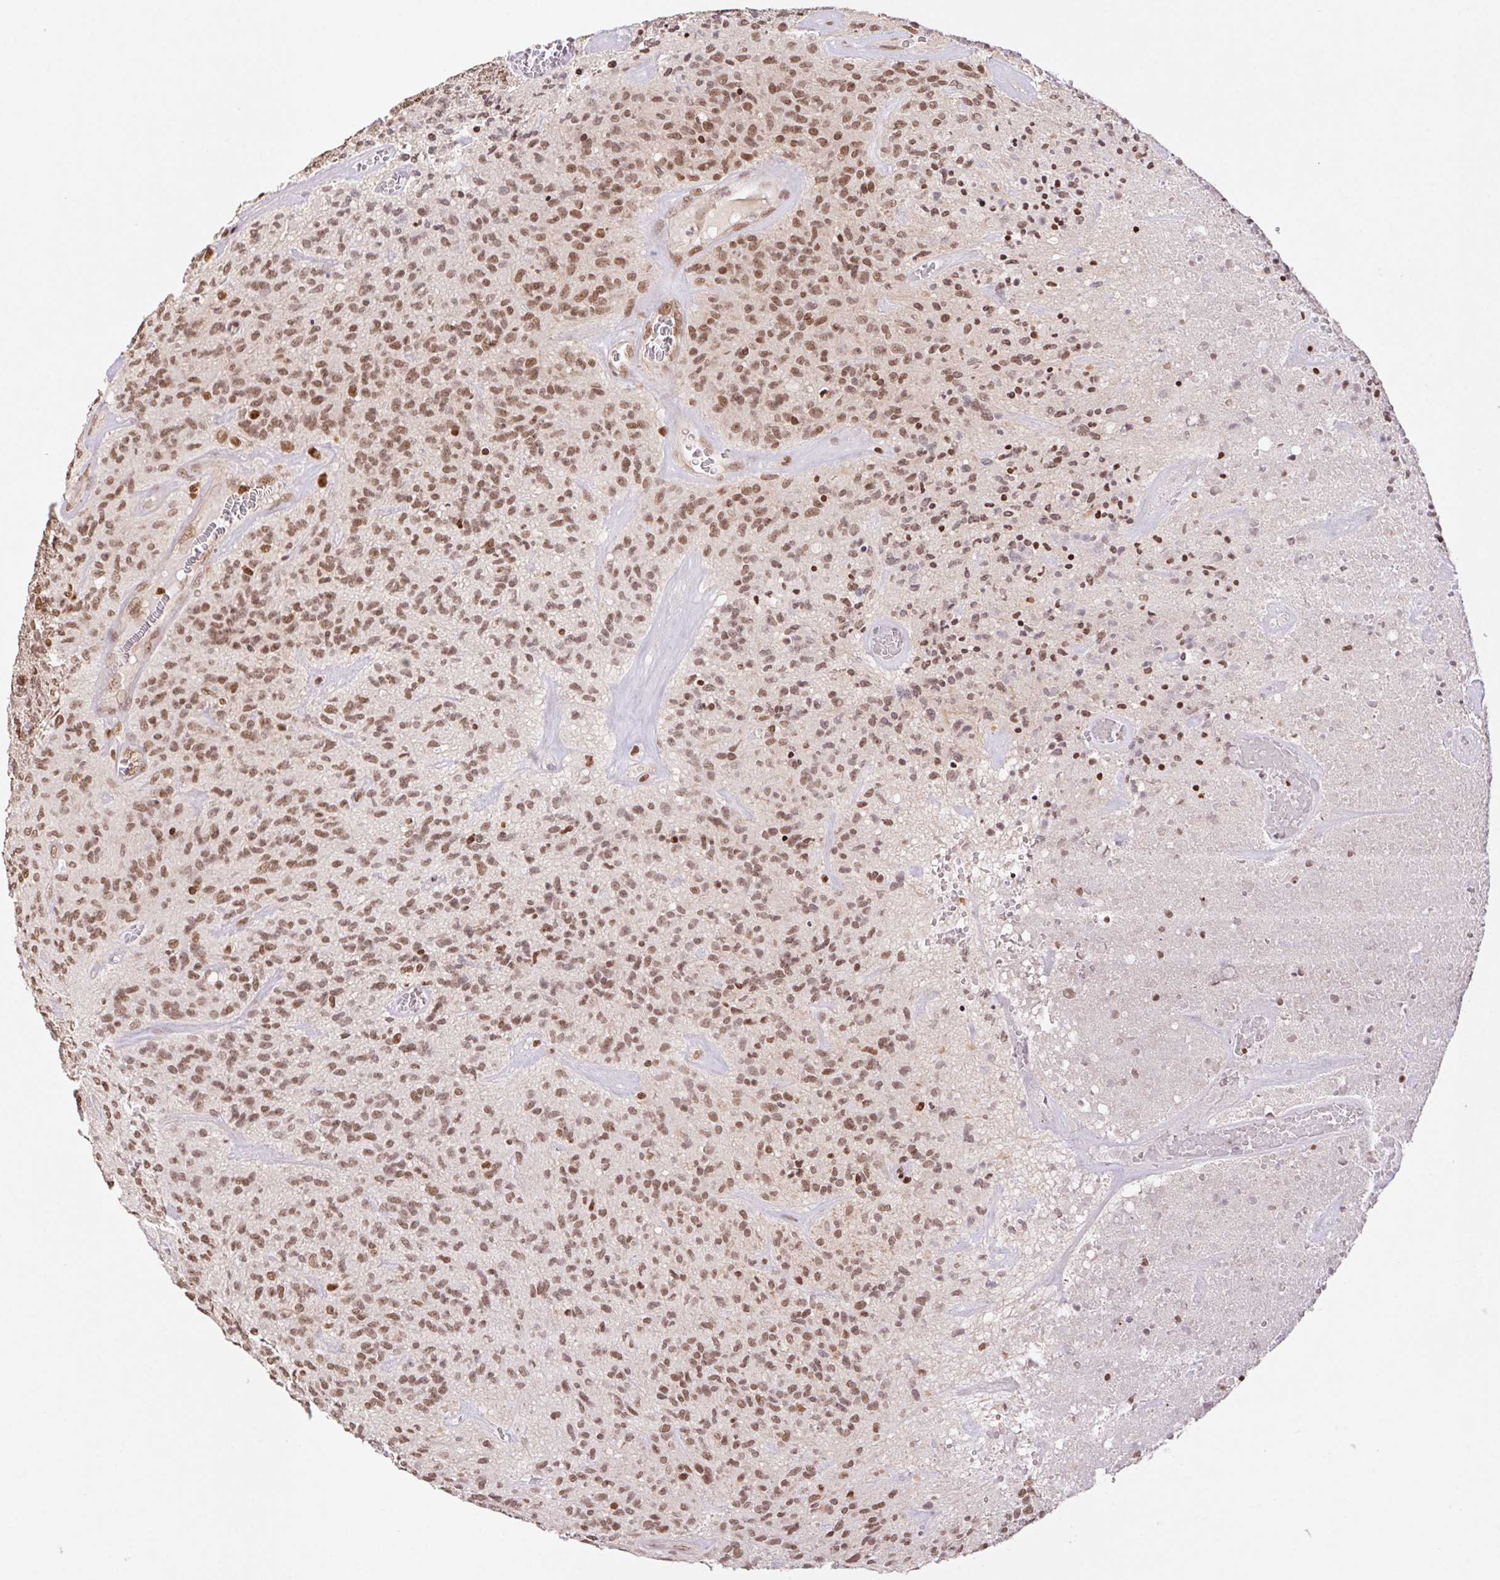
{"staining": {"intensity": "moderate", "quantity": ">75%", "location": "nuclear"}, "tissue": "glioma", "cell_type": "Tumor cells", "image_type": "cancer", "snomed": [{"axis": "morphology", "description": "Glioma, malignant, High grade"}, {"axis": "topography", "description": "Brain"}], "caption": "Protein expression analysis of malignant glioma (high-grade) exhibits moderate nuclear positivity in about >75% of tumor cells. The staining was performed using DAB to visualize the protein expression in brown, while the nuclei were stained in blue with hematoxylin (Magnification: 20x).", "gene": "POLD3", "patient": {"sex": "male", "age": 76}}